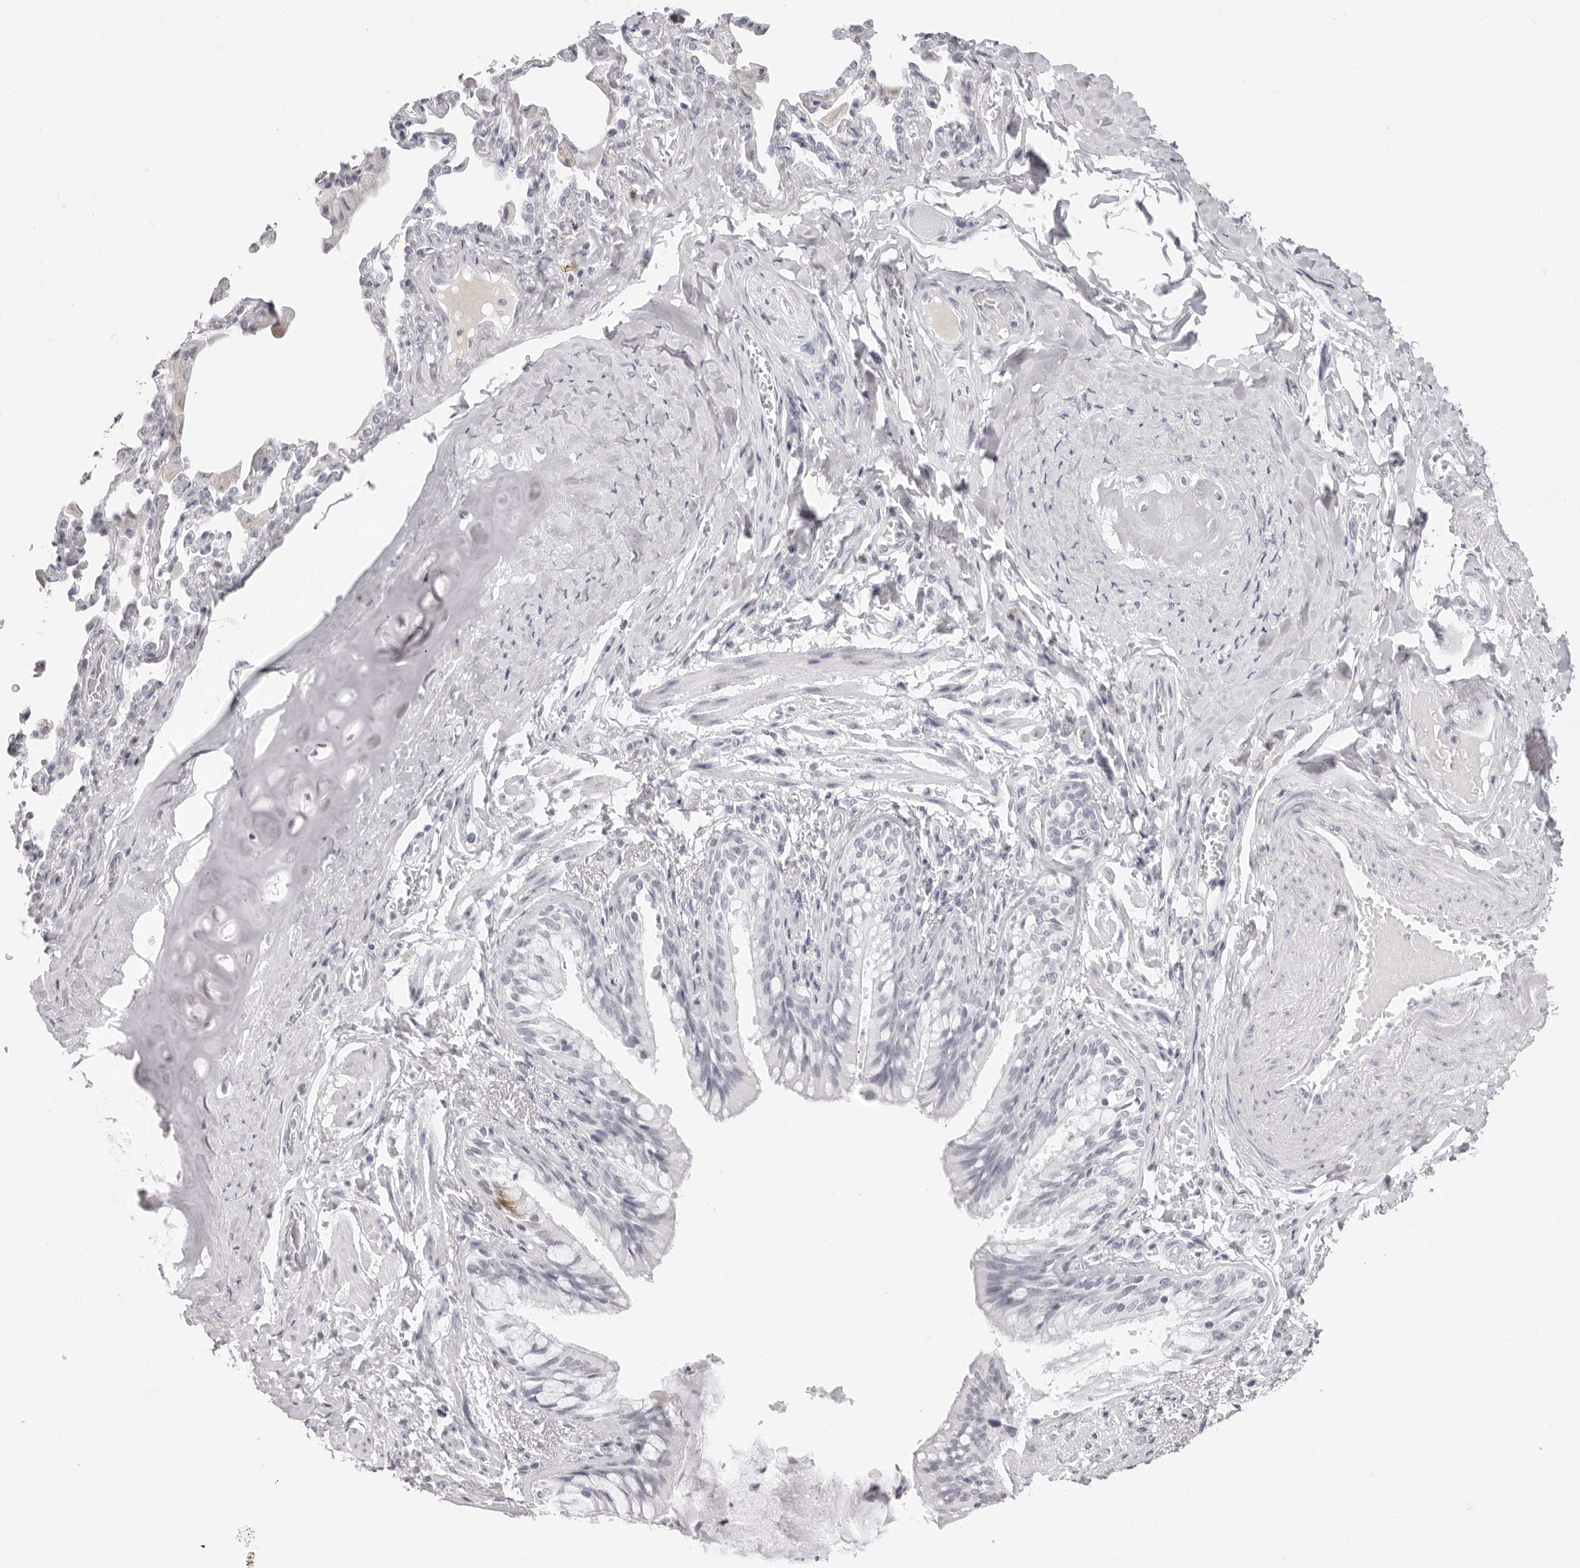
{"staining": {"intensity": "moderate", "quantity": "<25%", "location": "cytoplasmic/membranous"}, "tissue": "bronchus", "cell_type": "Respiratory epithelial cells", "image_type": "normal", "snomed": [{"axis": "morphology", "description": "Normal tissue, NOS"}, {"axis": "morphology", "description": "Inflammation, NOS"}, {"axis": "topography", "description": "Lung"}], "caption": "Protein expression analysis of normal bronchus demonstrates moderate cytoplasmic/membranous positivity in about <25% of respiratory epithelial cells.", "gene": "CST5", "patient": {"sex": "female", "age": 46}}